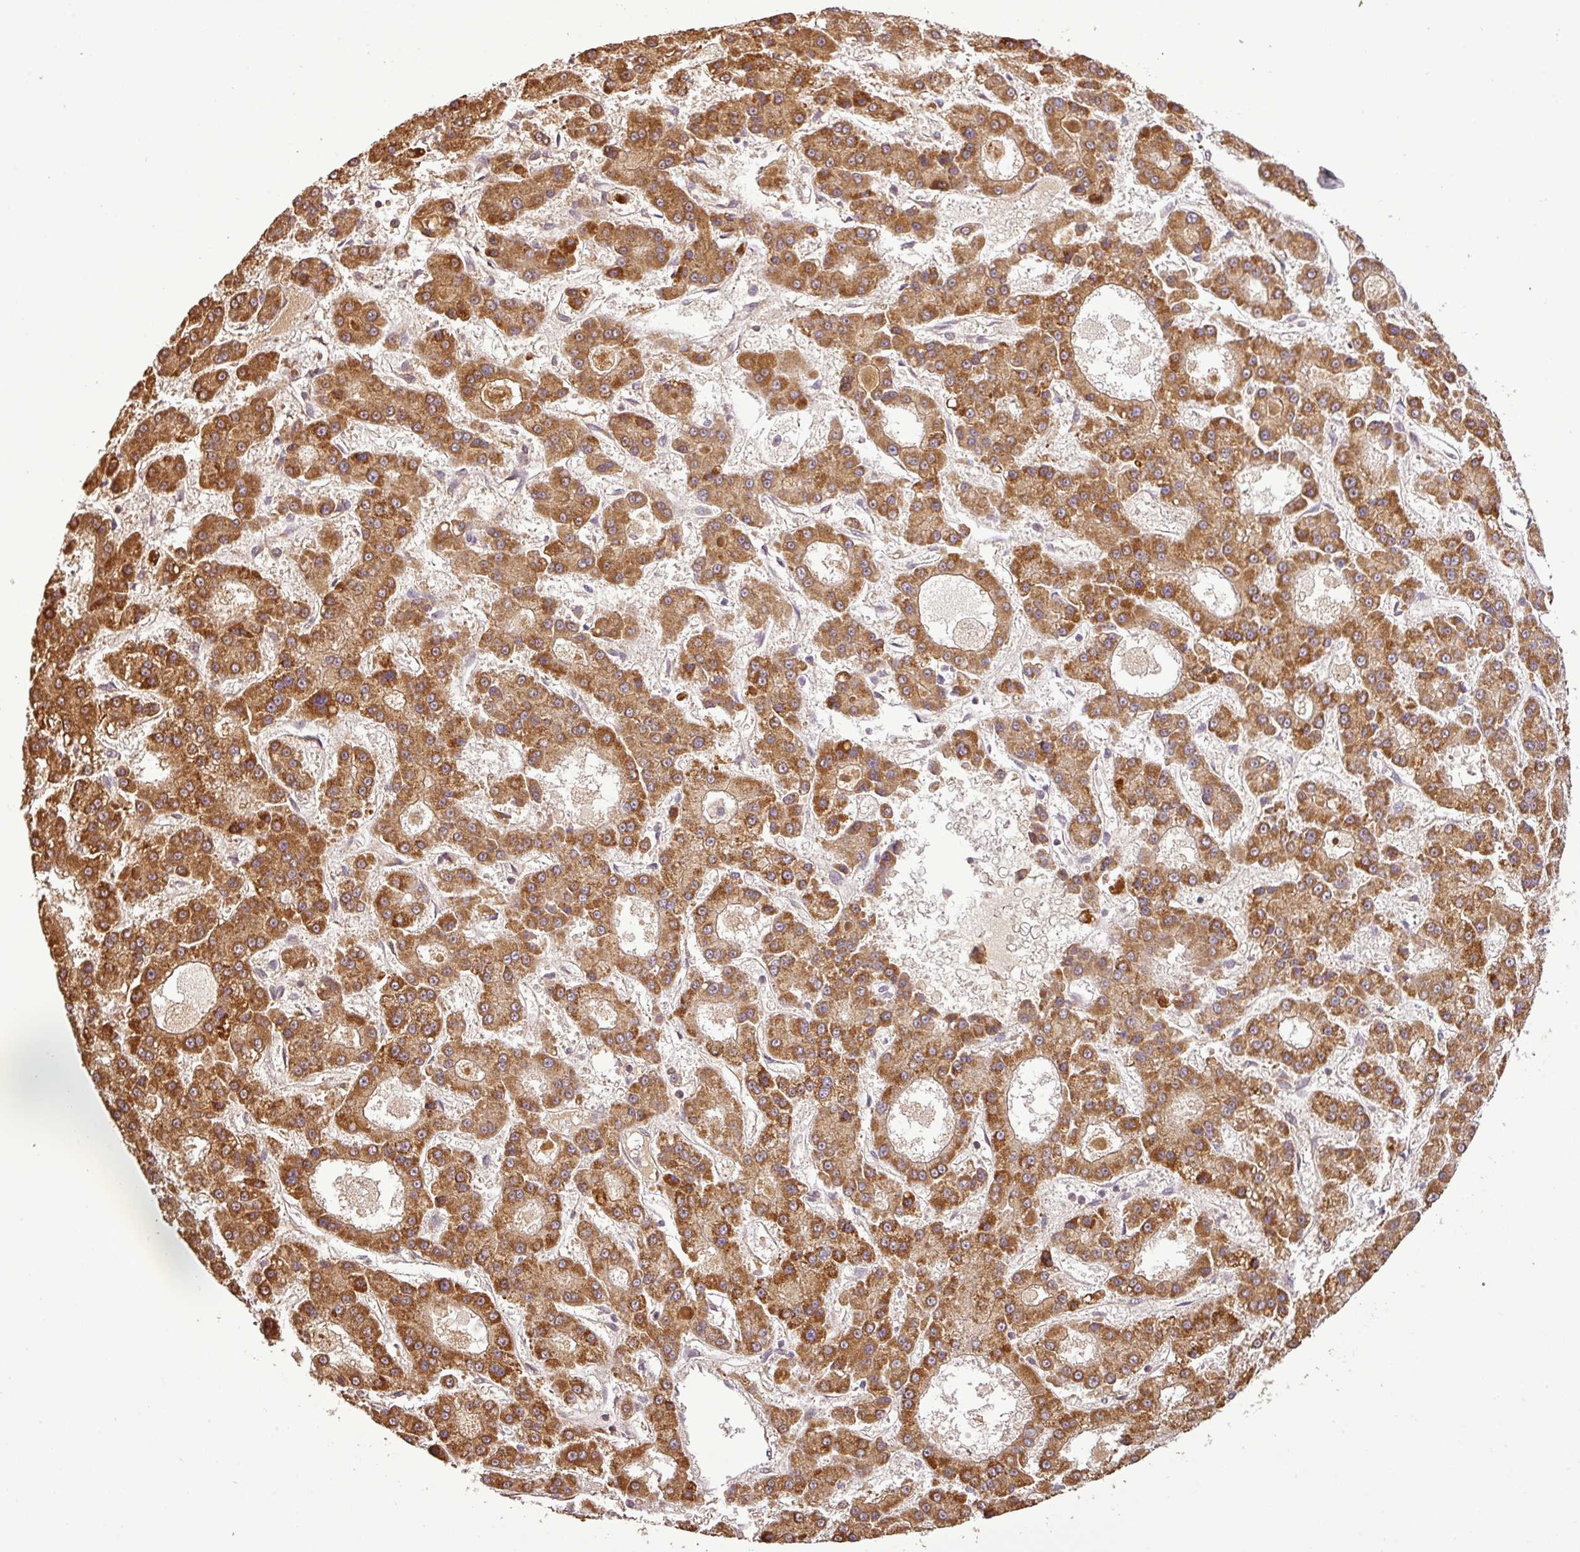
{"staining": {"intensity": "moderate", "quantity": ">75%", "location": "cytoplasmic/membranous"}, "tissue": "liver cancer", "cell_type": "Tumor cells", "image_type": "cancer", "snomed": [{"axis": "morphology", "description": "Carcinoma, Hepatocellular, NOS"}, {"axis": "topography", "description": "Liver"}], "caption": "Liver cancer tissue exhibits moderate cytoplasmic/membranous expression in about >75% of tumor cells, visualized by immunohistochemistry.", "gene": "FAIM", "patient": {"sex": "male", "age": 70}}